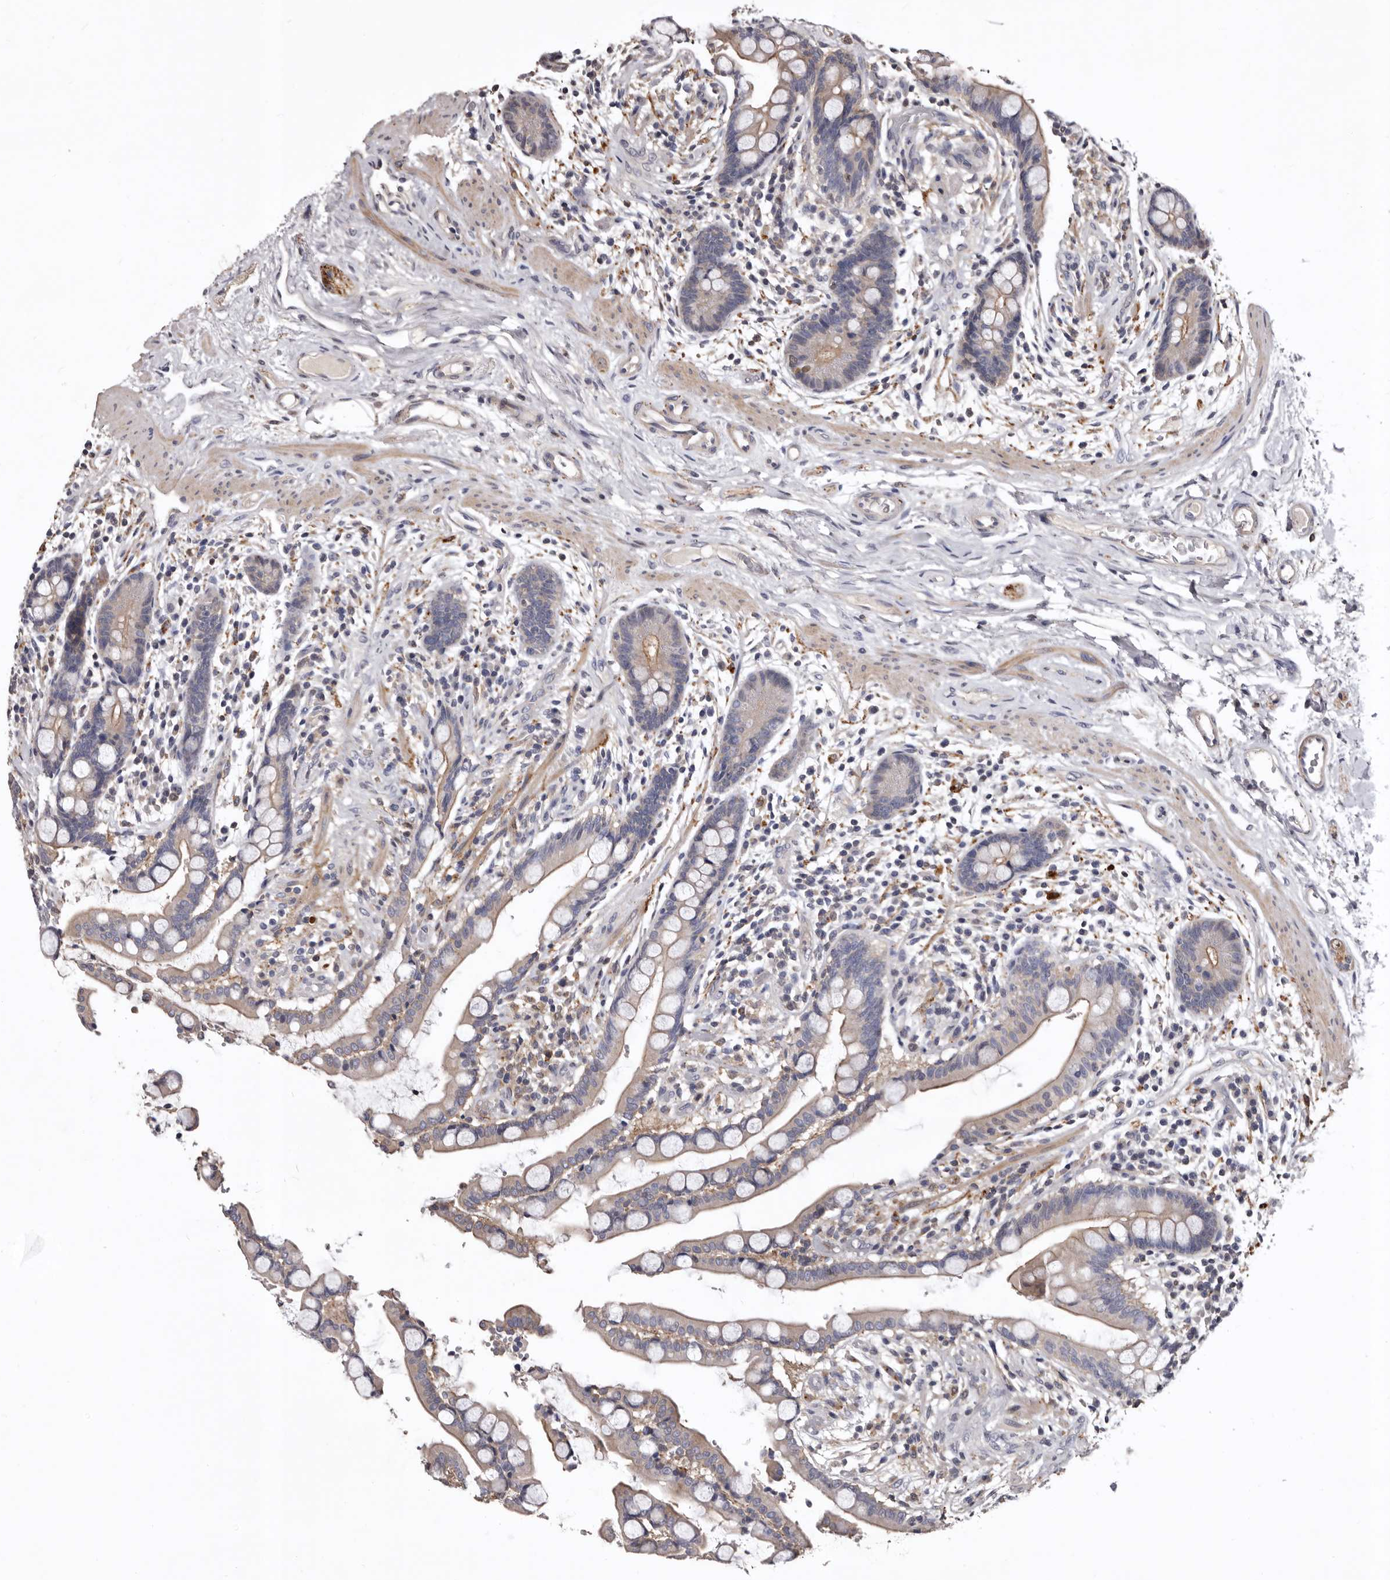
{"staining": {"intensity": "negative", "quantity": "none", "location": "none"}, "tissue": "colon", "cell_type": "Endothelial cells", "image_type": "normal", "snomed": [{"axis": "morphology", "description": "Normal tissue, NOS"}, {"axis": "topography", "description": "Colon"}], "caption": "IHC histopathology image of benign colon: human colon stained with DAB shows no significant protein expression in endothelial cells.", "gene": "SLC10A4", "patient": {"sex": "male", "age": 73}}